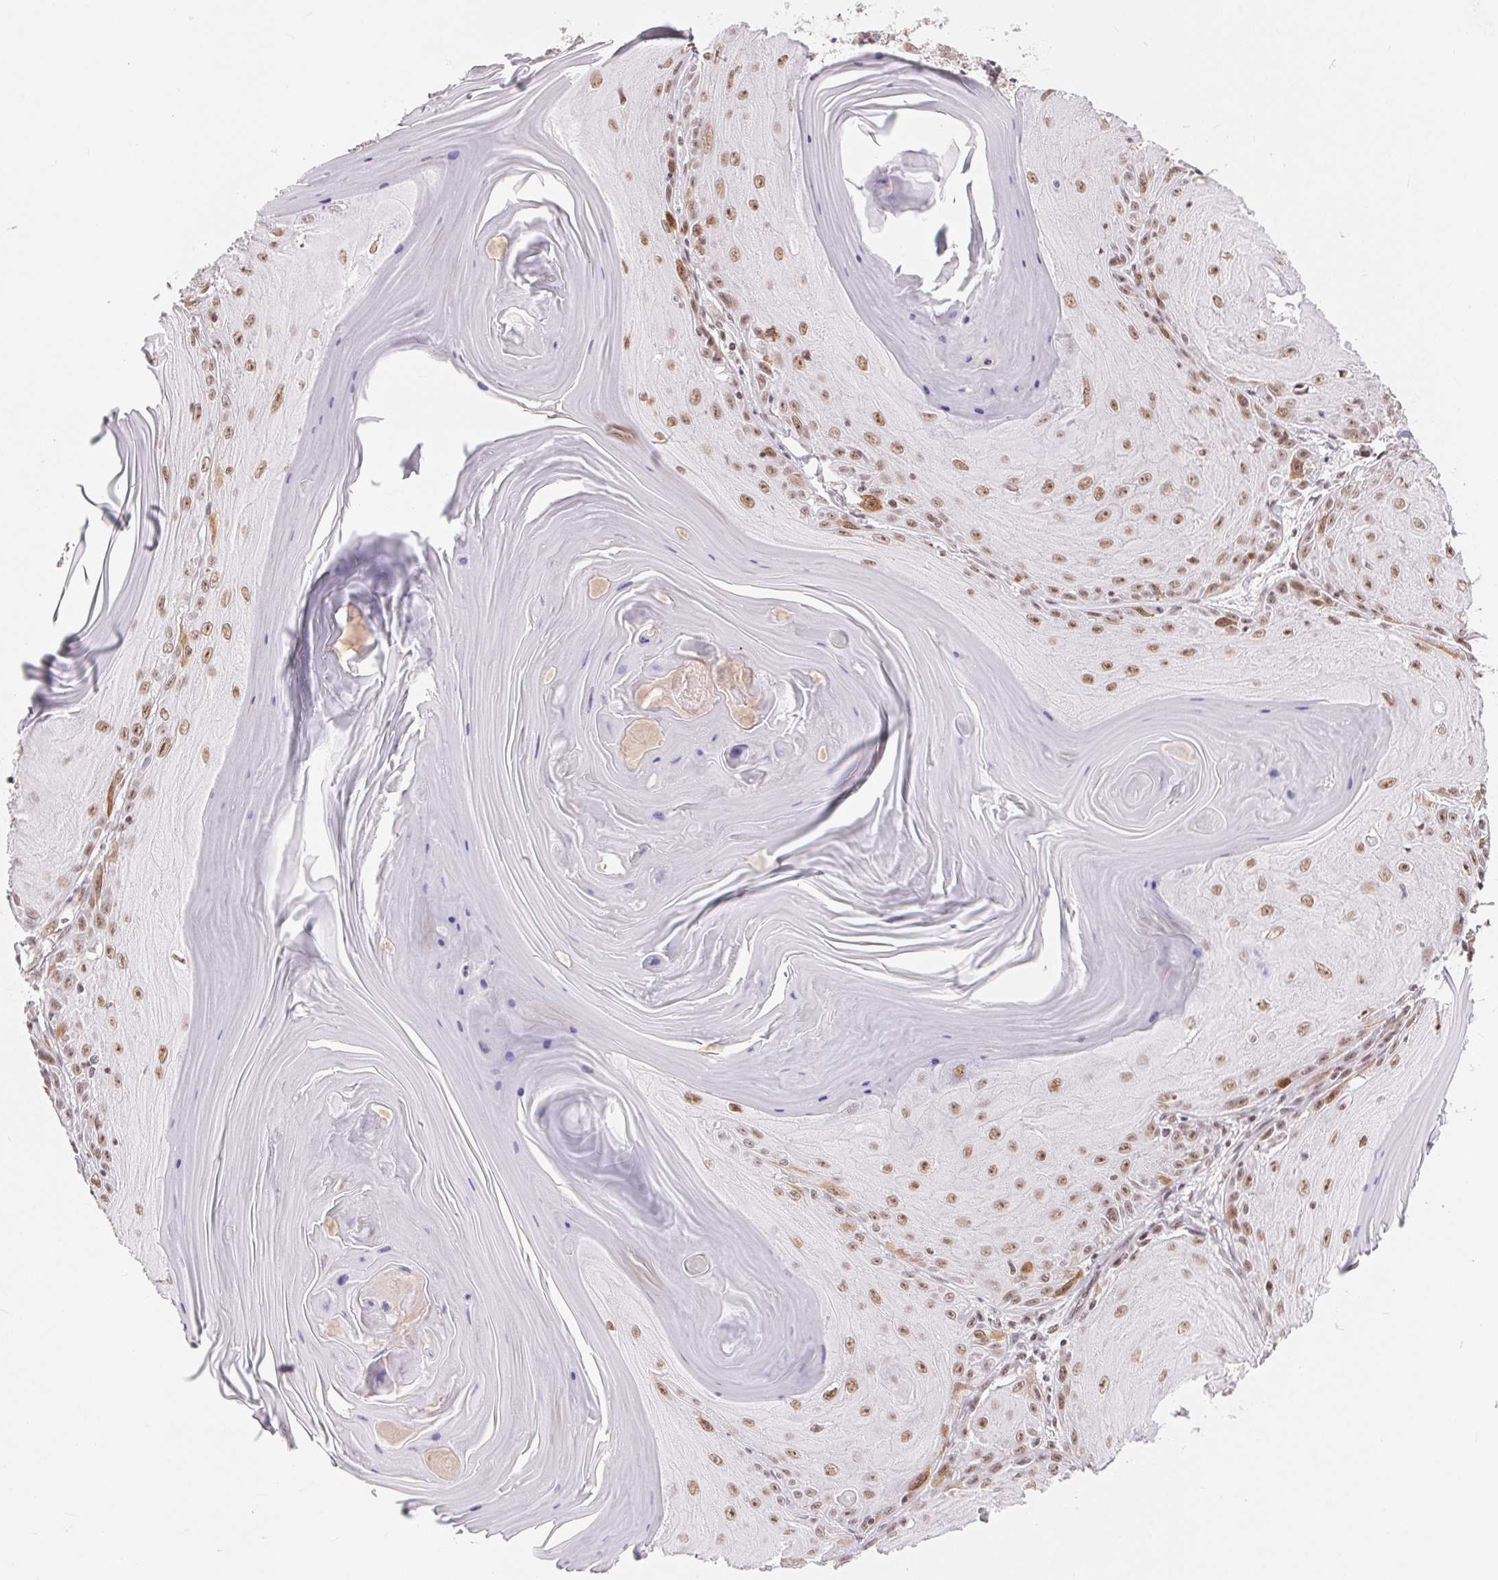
{"staining": {"intensity": "moderate", "quantity": ">75%", "location": "nuclear"}, "tissue": "skin cancer", "cell_type": "Tumor cells", "image_type": "cancer", "snomed": [{"axis": "morphology", "description": "Squamous cell carcinoma, NOS"}, {"axis": "topography", "description": "Skin"}, {"axis": "topography", "description": "Vulva"}], "caption": "Tumor cells show moderate nuclear positivity in about >75% of cells in squamous cell carcinoma (skin). The protein of interest is shown in brown color, while the nuclei are stained blue.", "gene": "CD2BP2", "patient": {"sex": "female", "age": 85}}